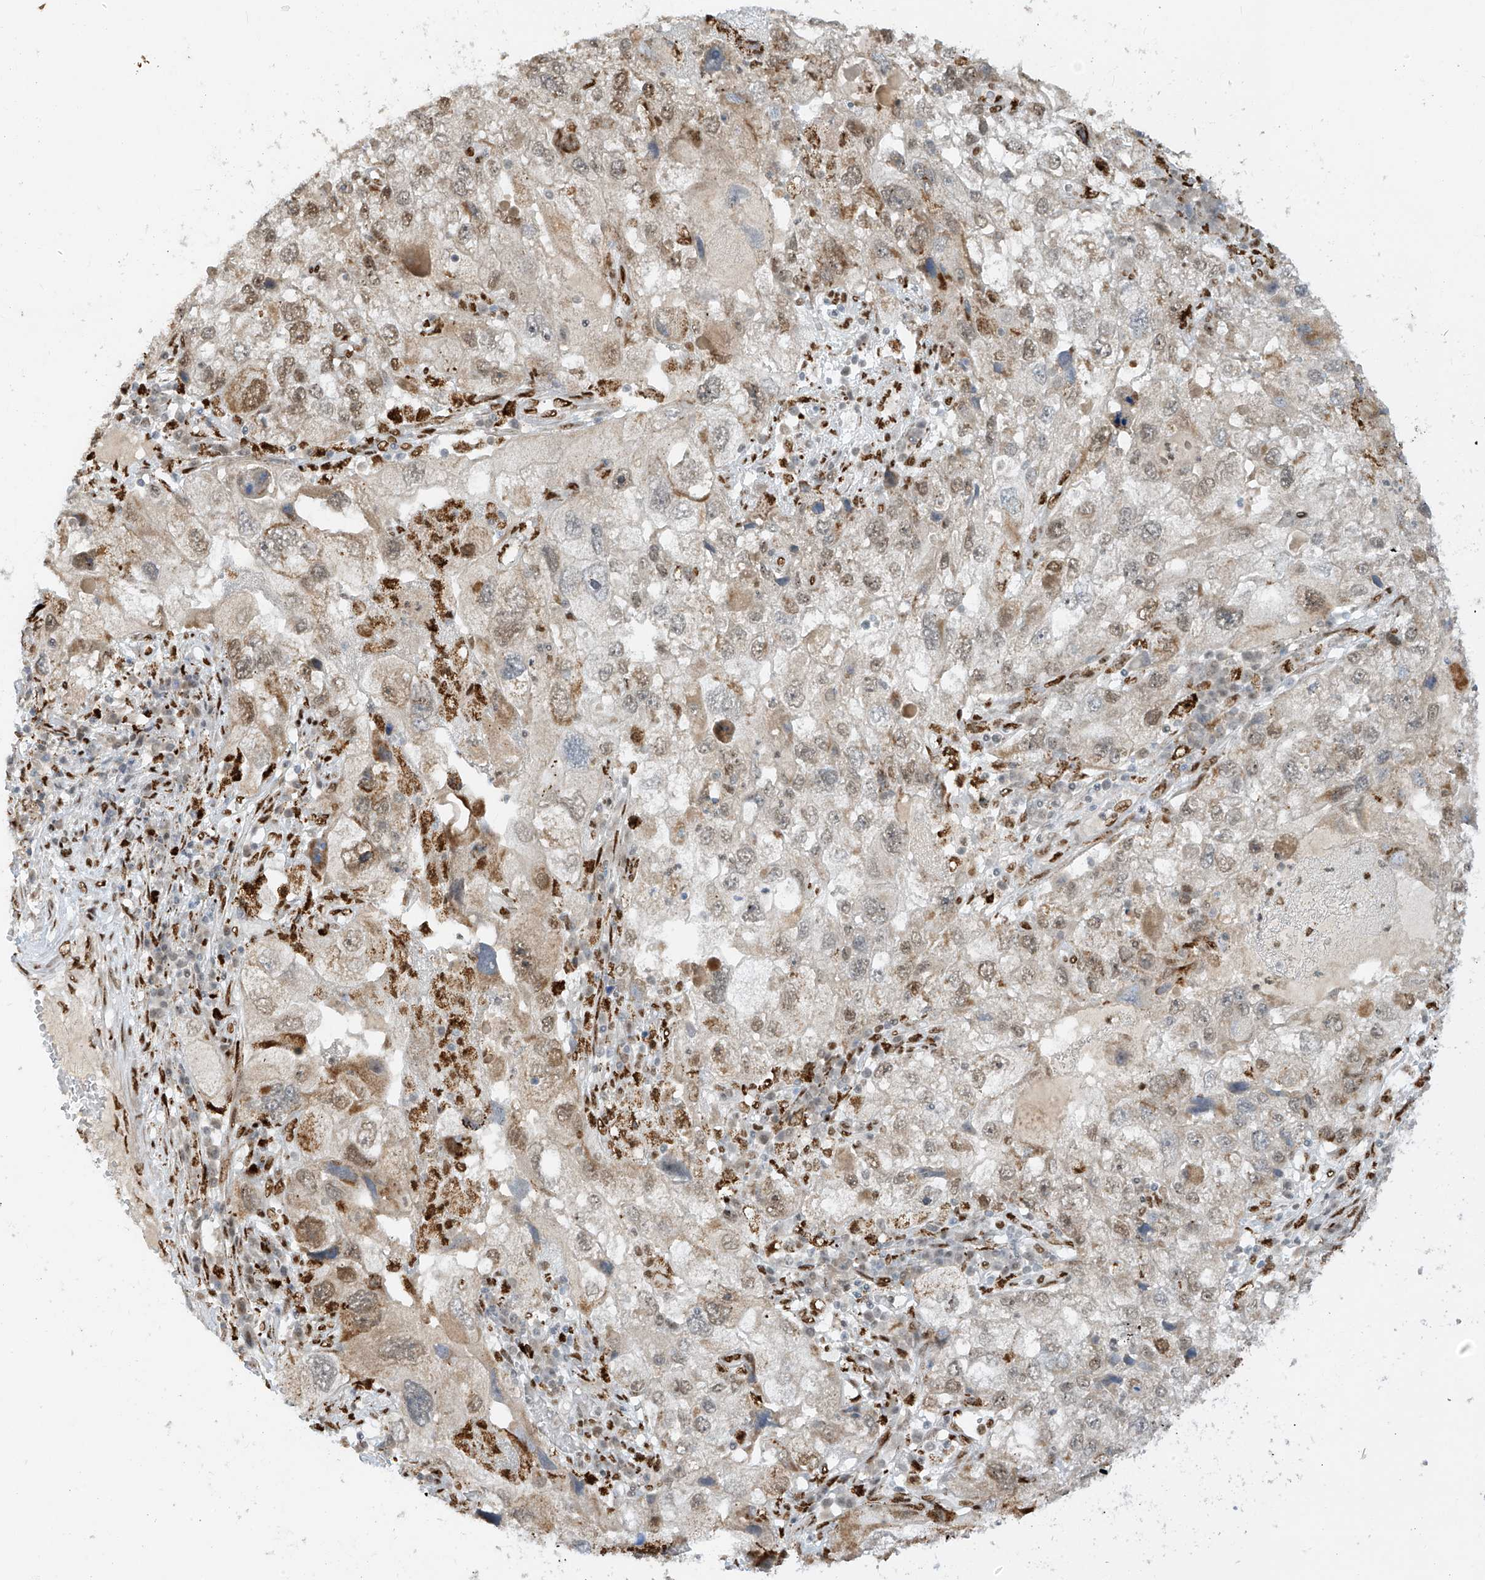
{"staining": {"intensity": "weak", "quantity": "25%-75%", "location": "cytoplasmic/membranous"}, "tissue": "endometrial cancer", "cell_type": "Tumor cells", "image_type": "cancer", "snomed": [{"axis": "morphology", "description": "Adenocarcinoma, NOS"}, {"axis": "topography", "description": "Endometrium"}], "caption": "A high-resolution image shows immunohistochemistry staining of endometrial cancer, which demonstrates weak cytoplasmic/membranous expression in about 25%-75% of tumor cells.", "gene": "PM20D2", "patient": {"sex": "female", "age": 49}}